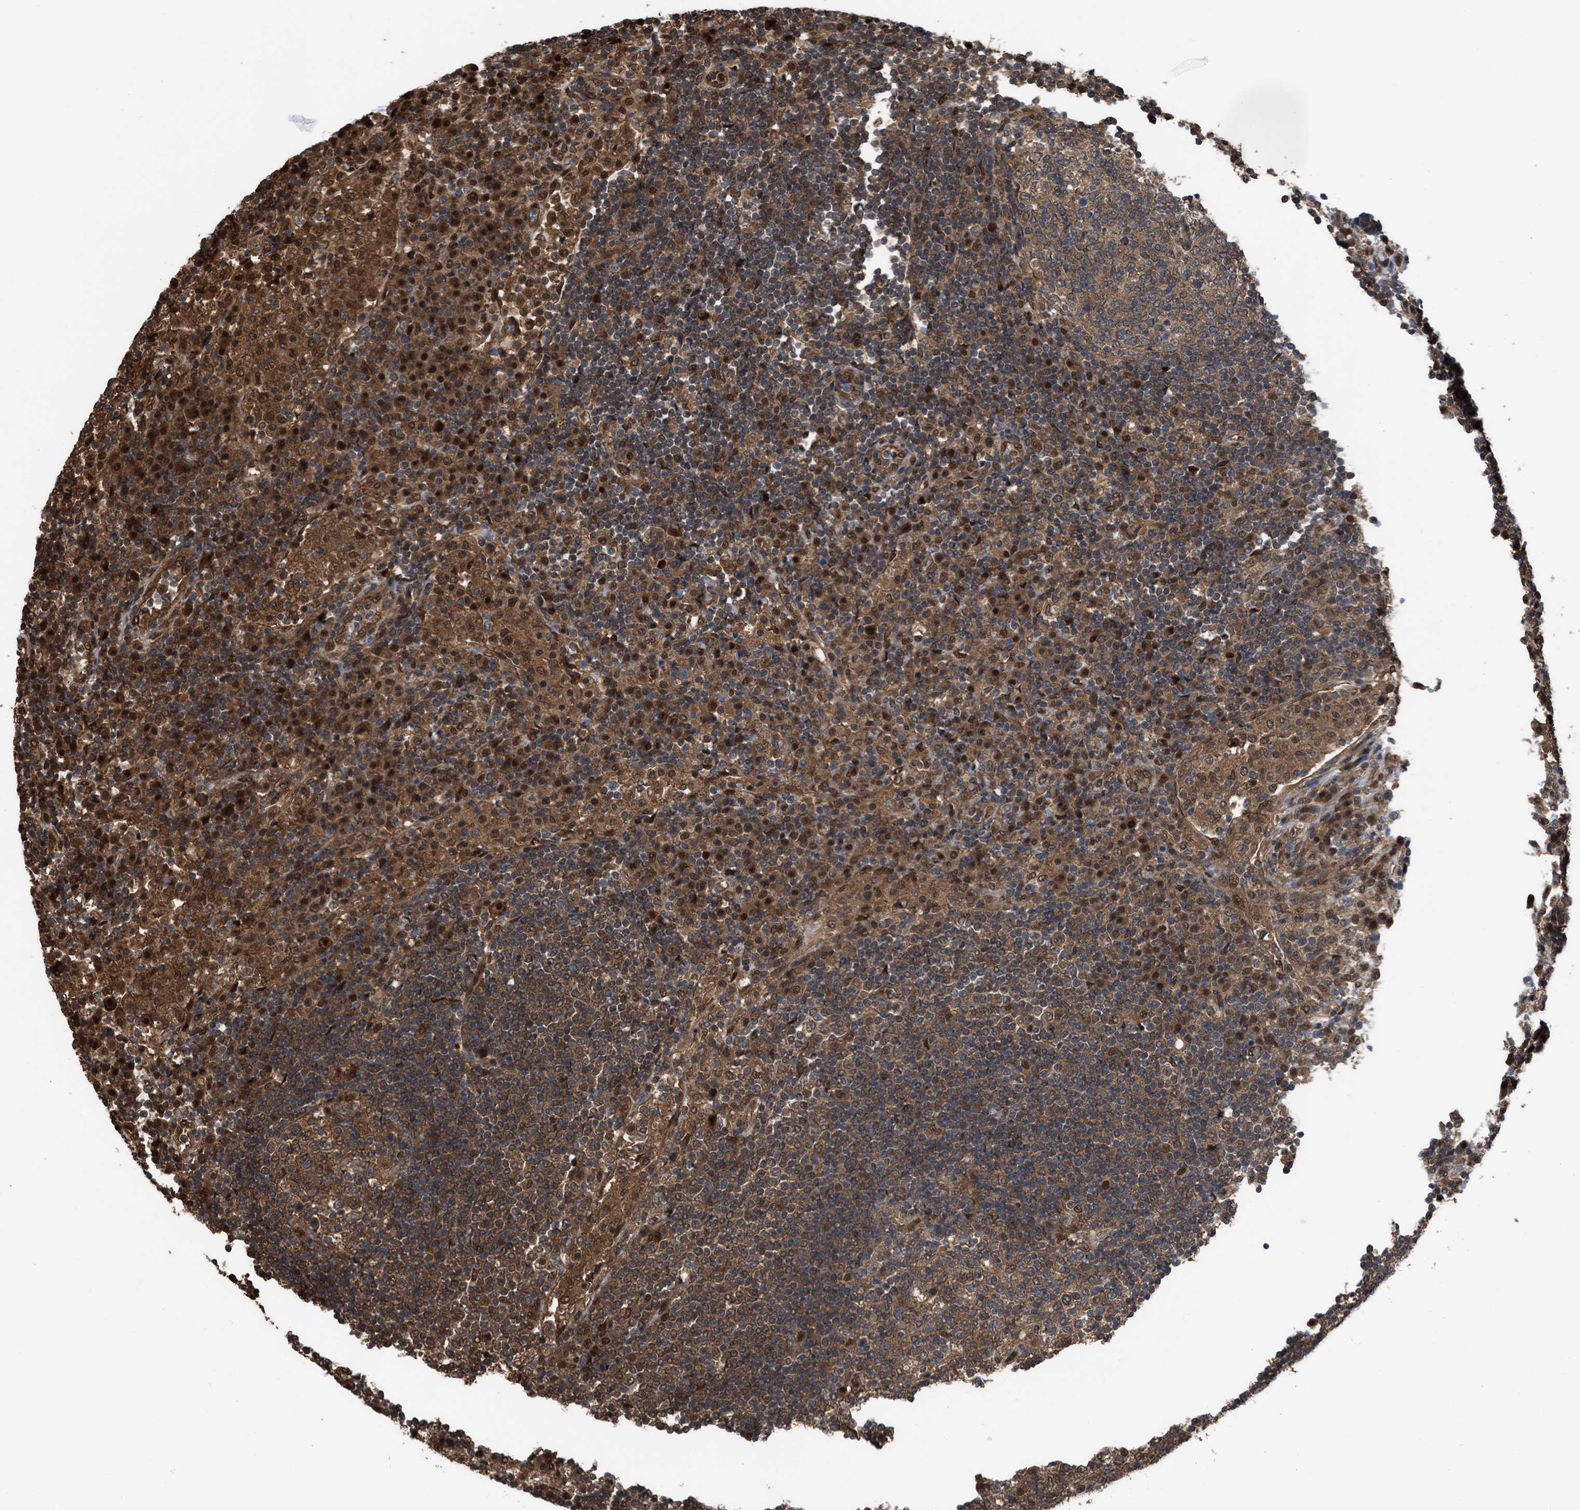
{"staining": {"intensity": "moderate", "quantity": ">75%", "location": "cytoplasmic/membranous"}, "tissue": "lymph node", "cell_type": "Germinal center cells", "image_type": "normal", "snomed": [{"axis": "morphology", "description": "Normal tissue, NOS"}, {"axis": "topography", "description": "Lymph node"}], "caption": "Germinal center cells display moderate cytoplasmic/membranous positivity in about >75% of cells in unremarkable lymph node. The protein is shown in brown color, while the nuclei are stained blue.", "gene": "YWHAG", "patient": {"sex": "female", "age": 53}}